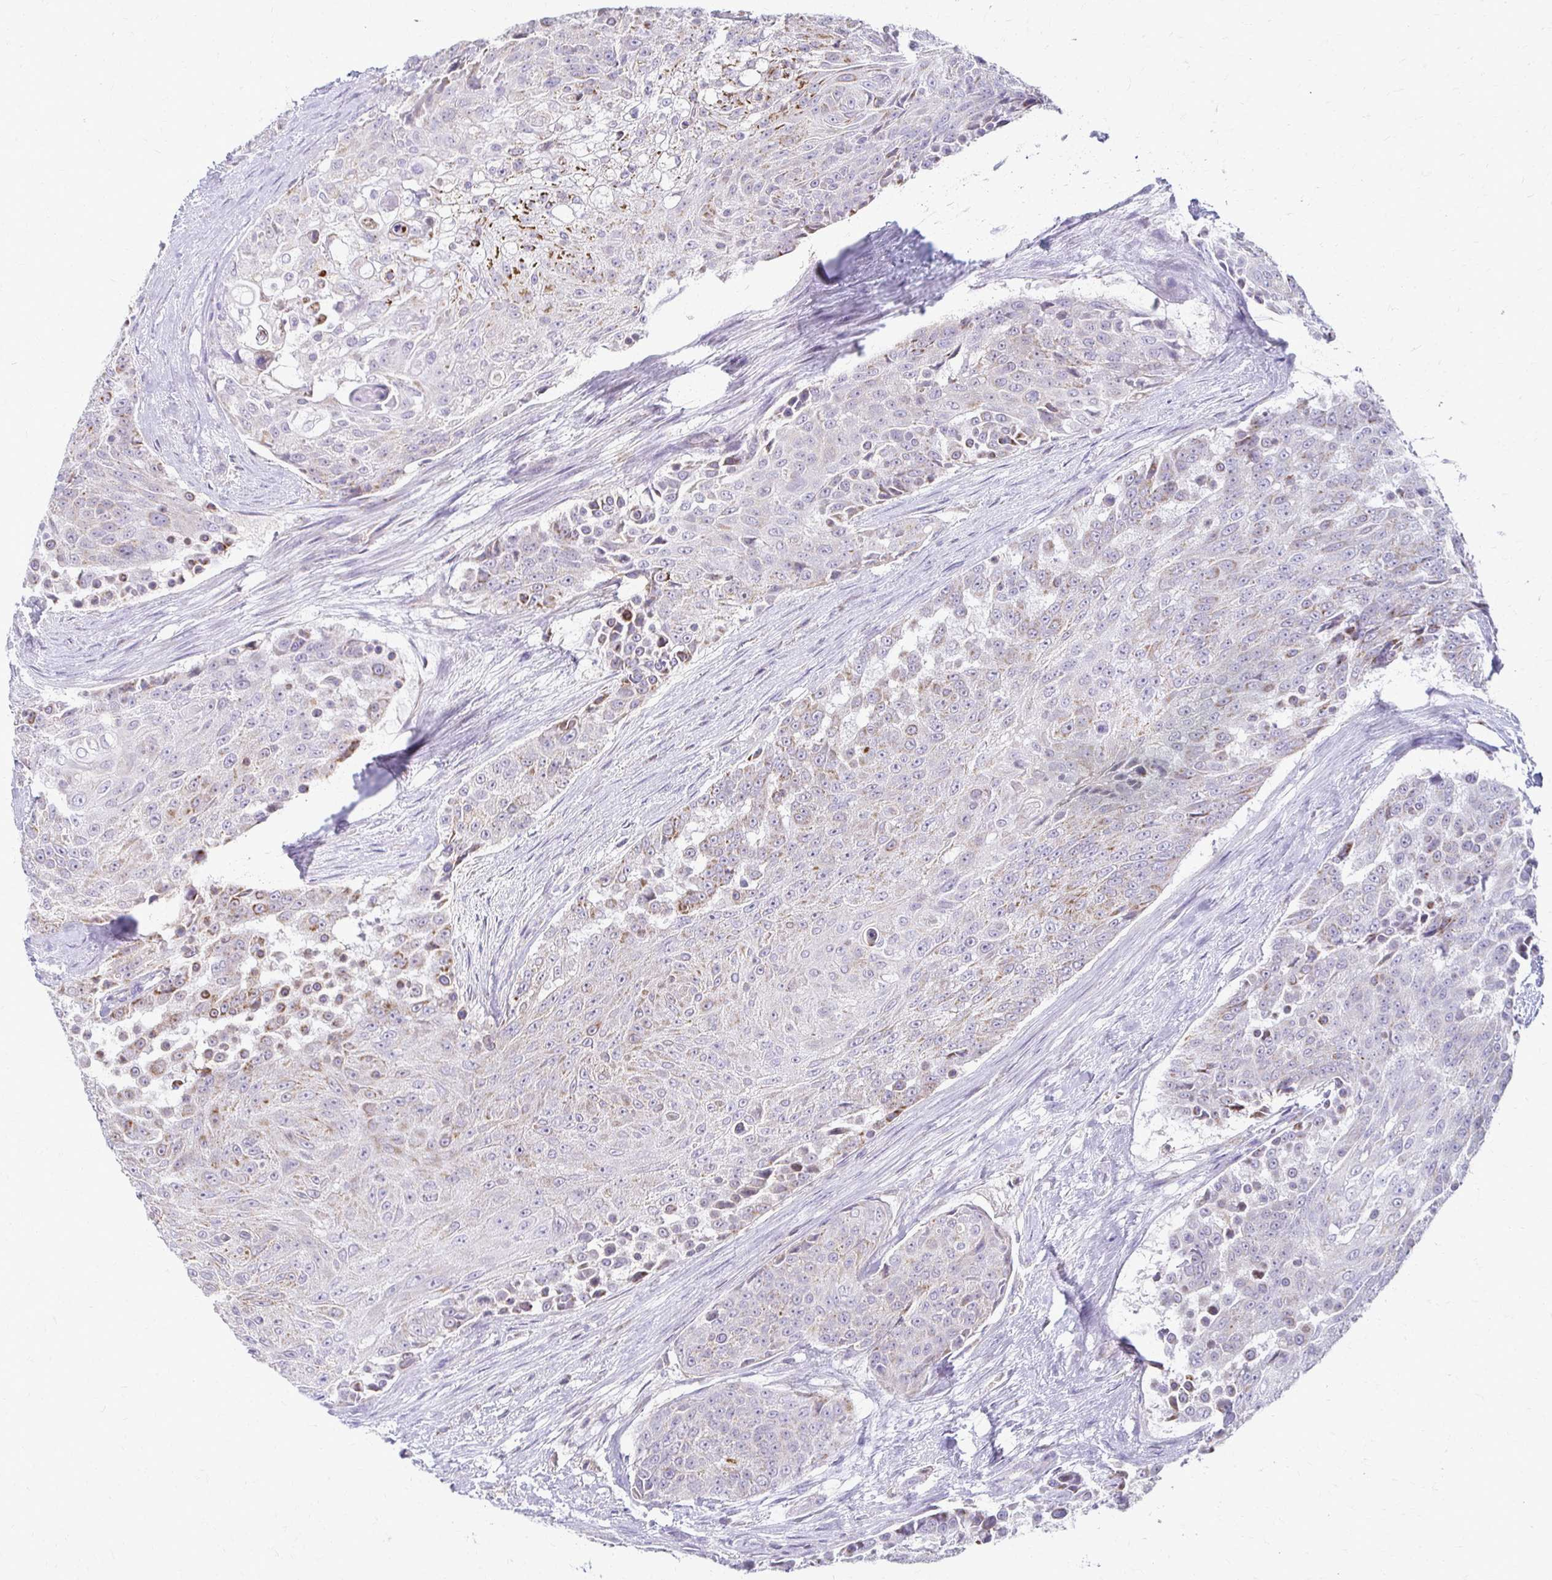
{"staining": {"intensity": "moderate", "quantity": "<25%", "location": "cytoplasmic/membranous"}, "tissue": "urothelial cancer", "cell_type": "Tumor cells", "image_type": "cancer", "snomed": [{"axis": "morphology", "description": "Urothelial carcinoma, High grade"}, {"axis": "topography", "description": "Urinary bladder"}], "caption": "IHC (DAB) staining of human high-grade urothelial carcinoma displays moderate cytoplasmic/membranous protein expression in about <25% of tumor cells.", "gene": "FCGR2B", "patient": {"sex": "female", "age": 63}}